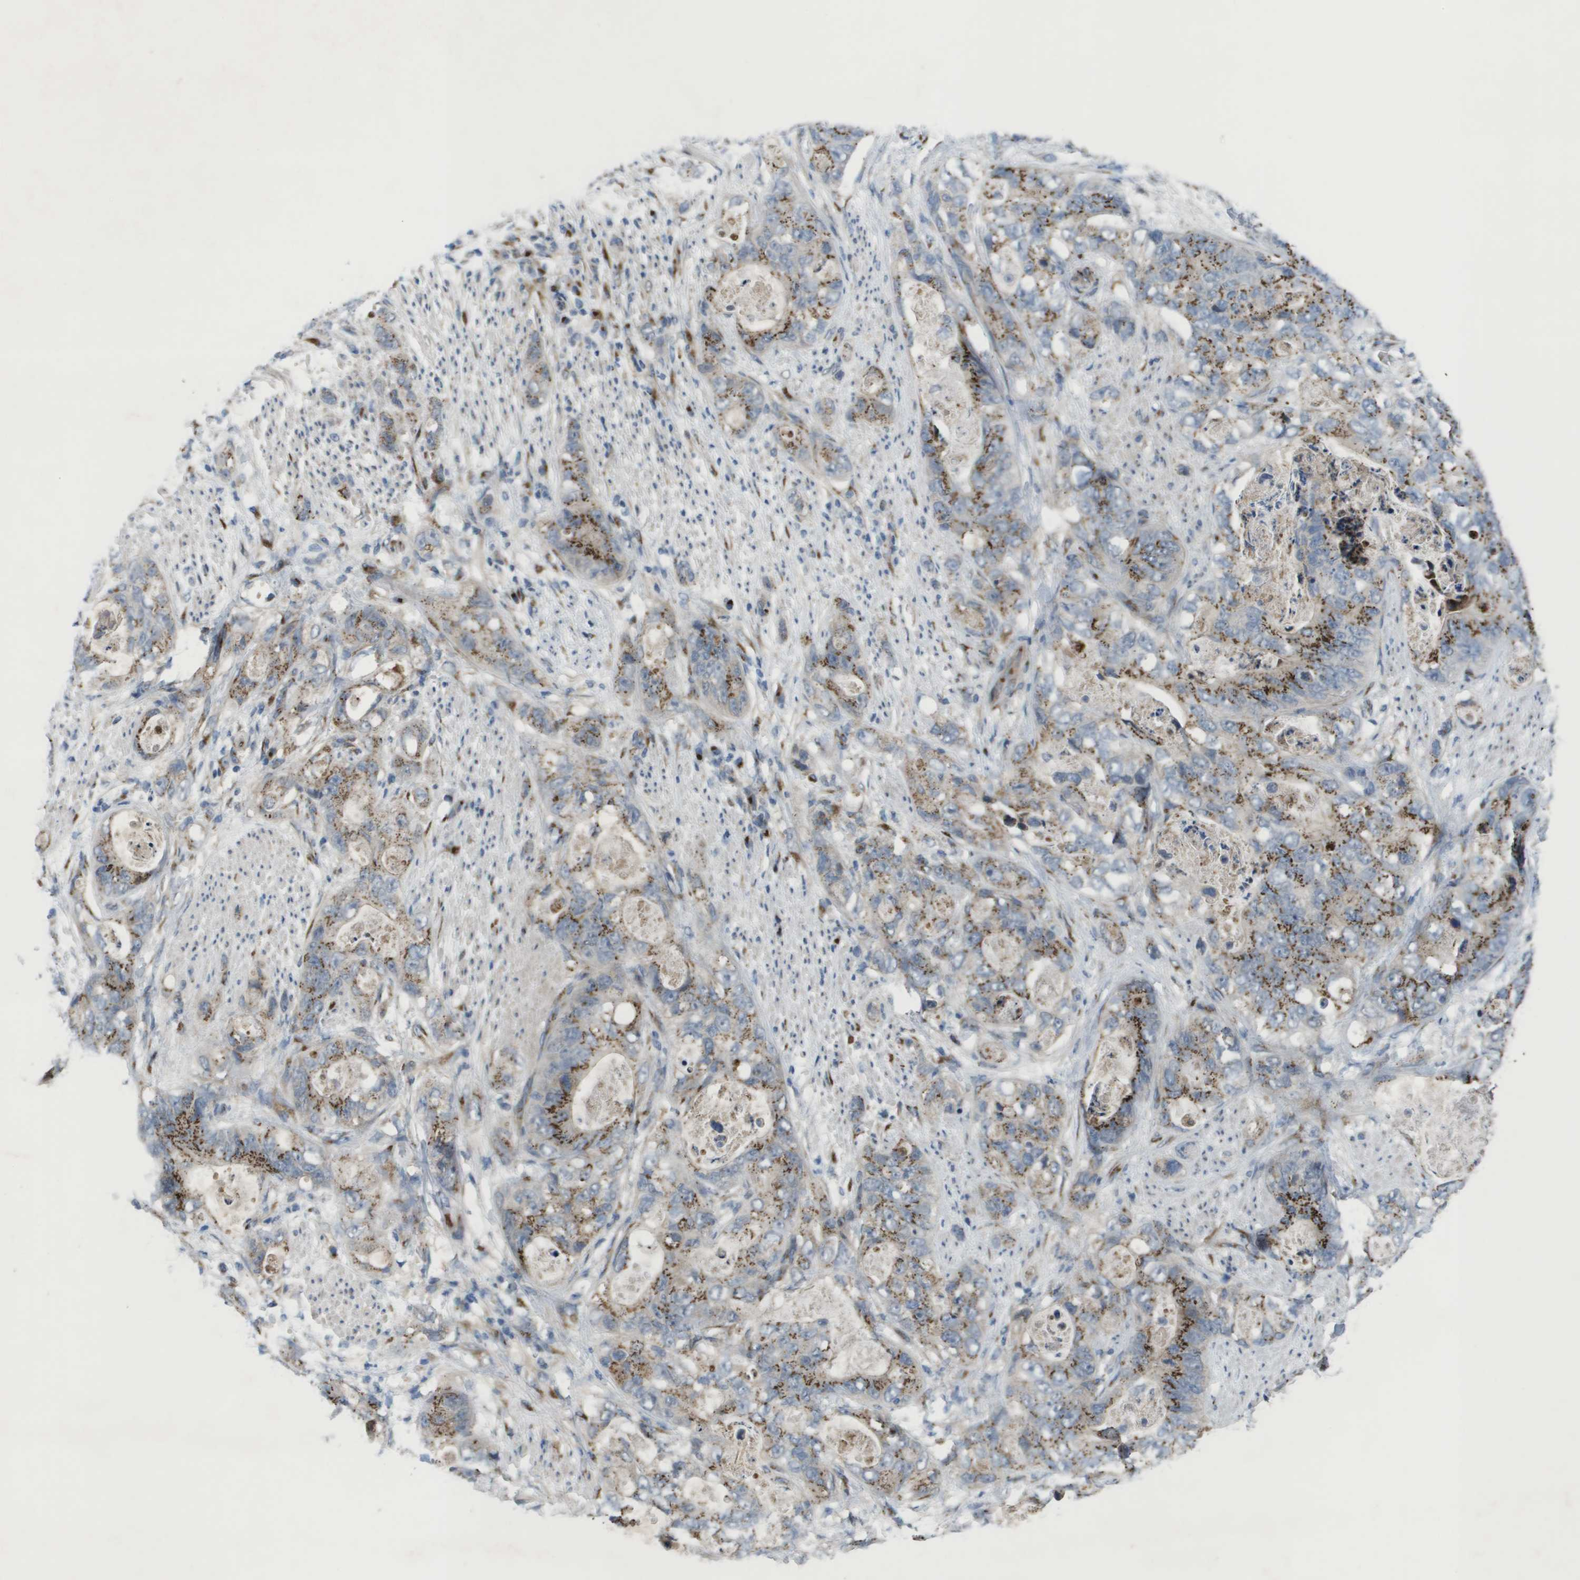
{"staining": {"intensity": "moderate", "quantity": ">75%", "location": "cytoplasmic/membranous"}, "tissue": "stomach cancer", "cell_type": "Tumor cells", "image_type": "cancer", "snomed": [{"axis": "morphology", "description": "Adenocarcinoma, NOS"}, {"axis": "topography", "description": "Stomach"}], "caption": "IHC (DAB (3,3'-diaminobenzidine)) staining of human stomach adenocarcinoma displays moderate cytoplasmic/membranous protein staining in approximately >75% of tumor cells.", "gene": "QSOX2", "patient": {"sex": "female", "age": 89}}